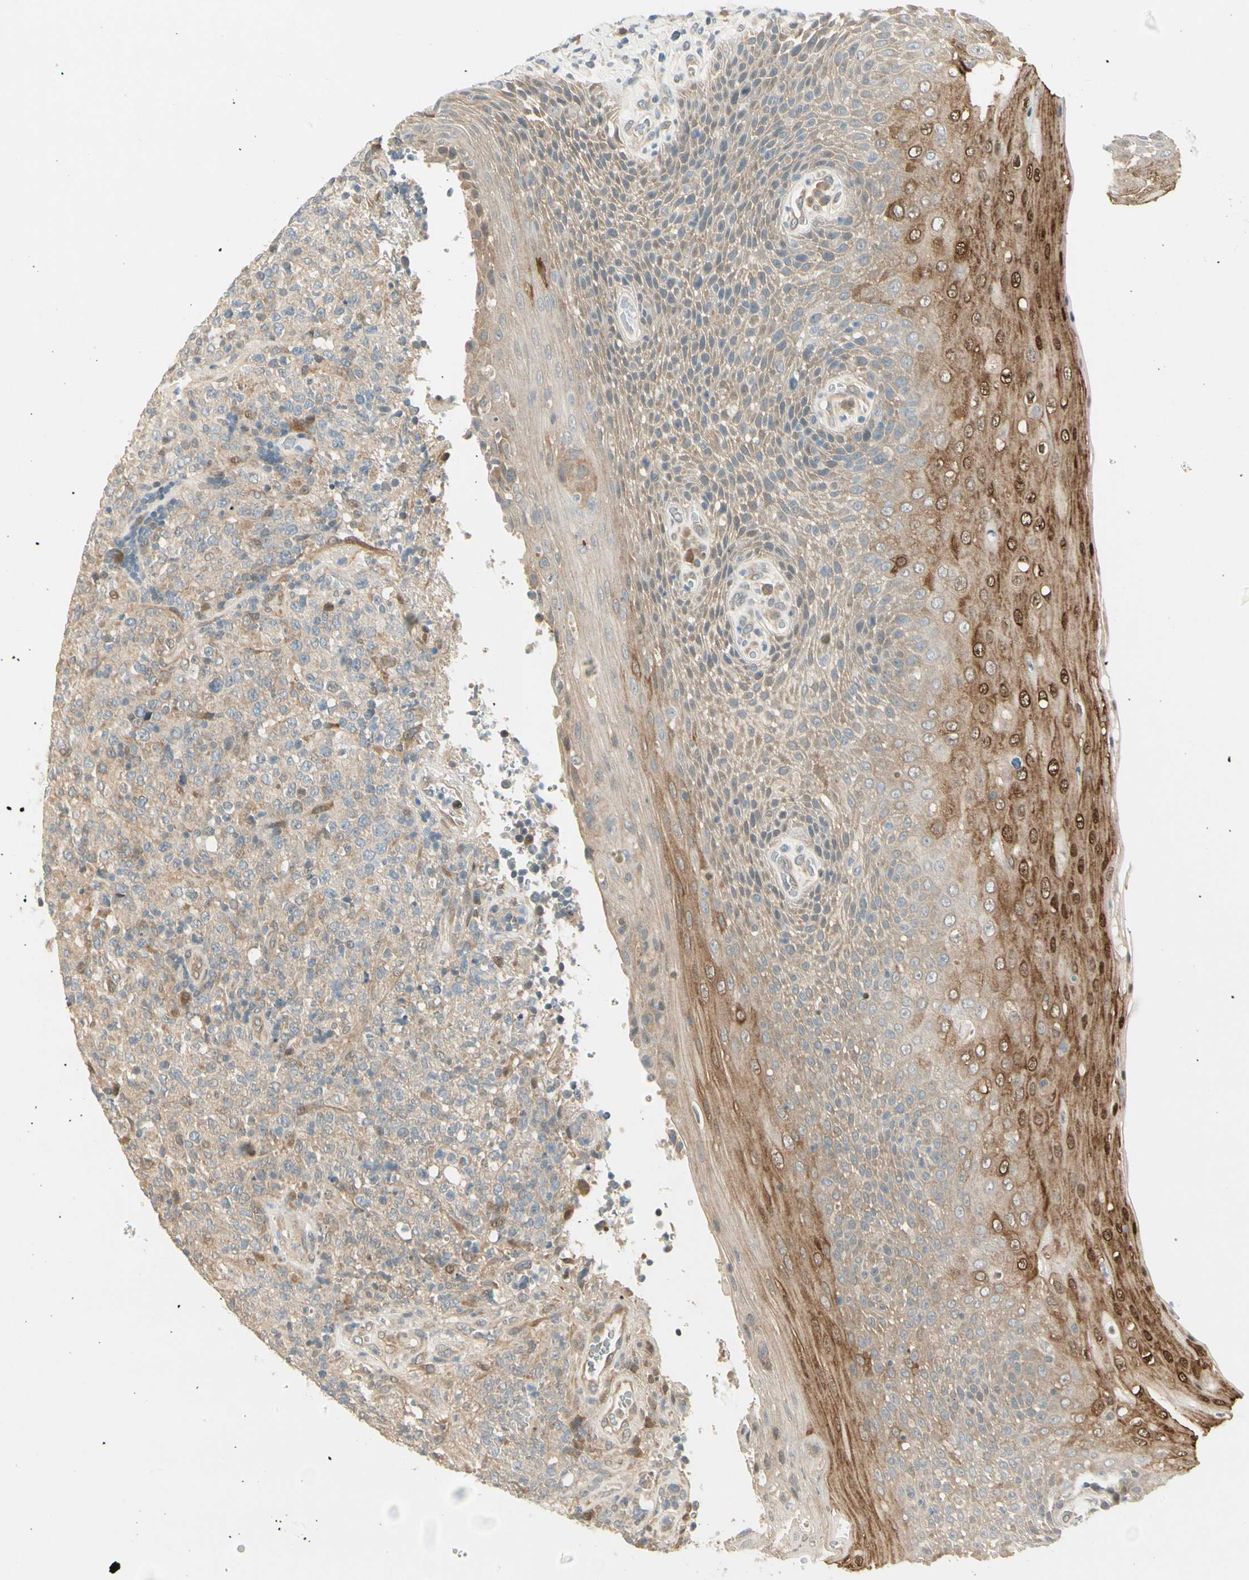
{"staining": {"intensity": "weak", "quantity": ">75%", "location": "cytoplasmic/membranous"}, "tissue": "lymphoma", "cell_type": "Tumor cells", "image_type": "cancer", "snomed": [{"axis": "morphology", "description": "Malignant lymphoma, non-Hodgkin's type, High grade"}, {"axis": "topography", "description": "Tonsil"}], "caption": "Weak cytoplasmic/membranous protein expression is seen in about >75% of tumor cells in malignant lymphoma, non-Hodgkin's type (high-grade). The protein of interest is shown in brown color, while the nuclei are stained blue.", "gene": "EPHB3", "patient": {"sex": "female", "age": 36}}